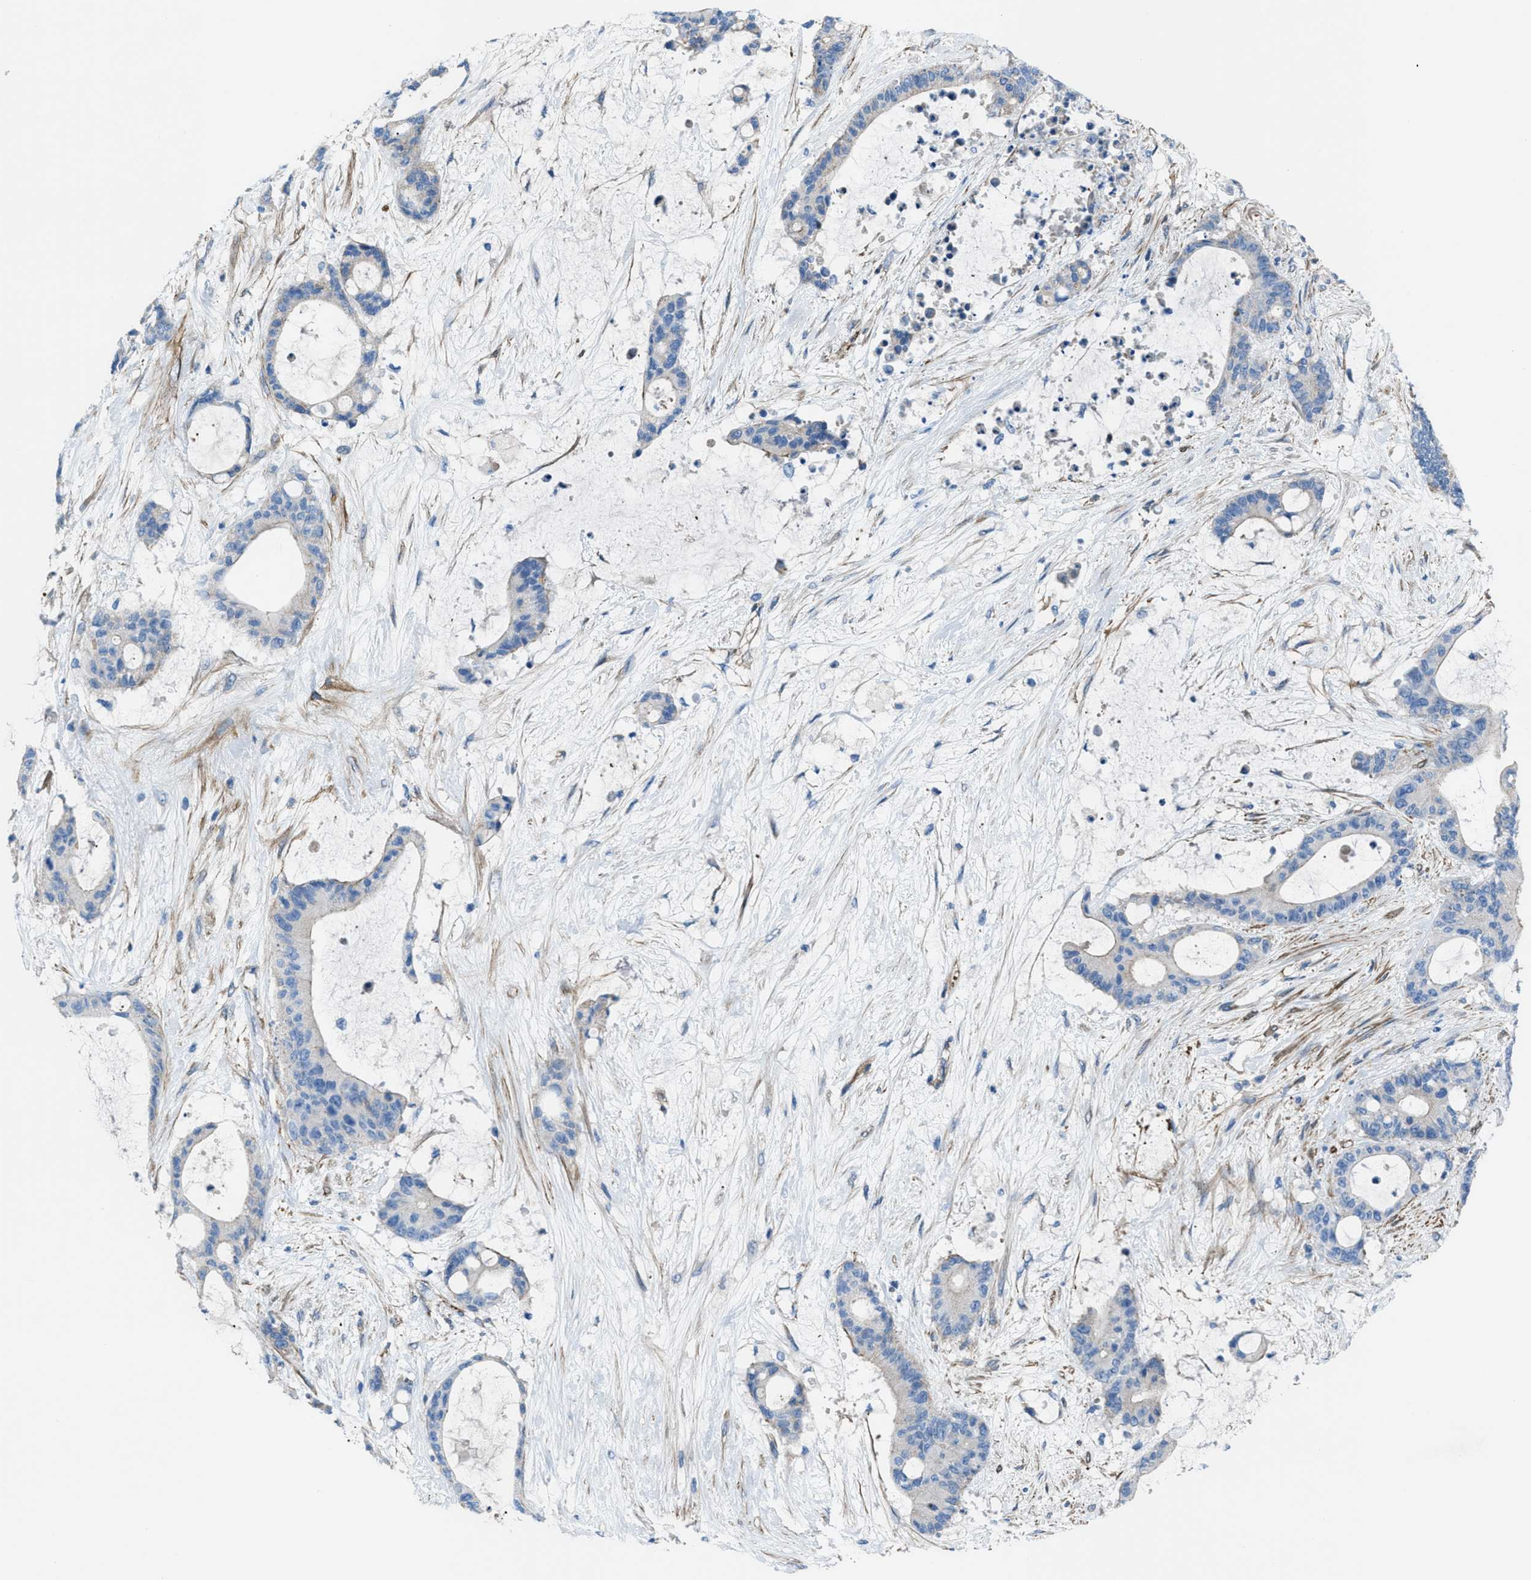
{"staining": {"intensity": "negative", "quantity": "none", "location": "none"}, "tissue": "liver cancer", "cell_type": "Tumor cells", "image_type": "cancer", "snomed": [{"axis": "morphology", "description": "Cholangiocarcinoma"}, {"axis": "topography", "description": "Liver"}], "caption": "Immunohistochemistry micrograph of human liver cholangiocarcinoma stained for a protein (brown), which demonstrates no expression in tumor cells.", "gene": "KCNH7", "patient": {"sex": "female", "age": 73}}